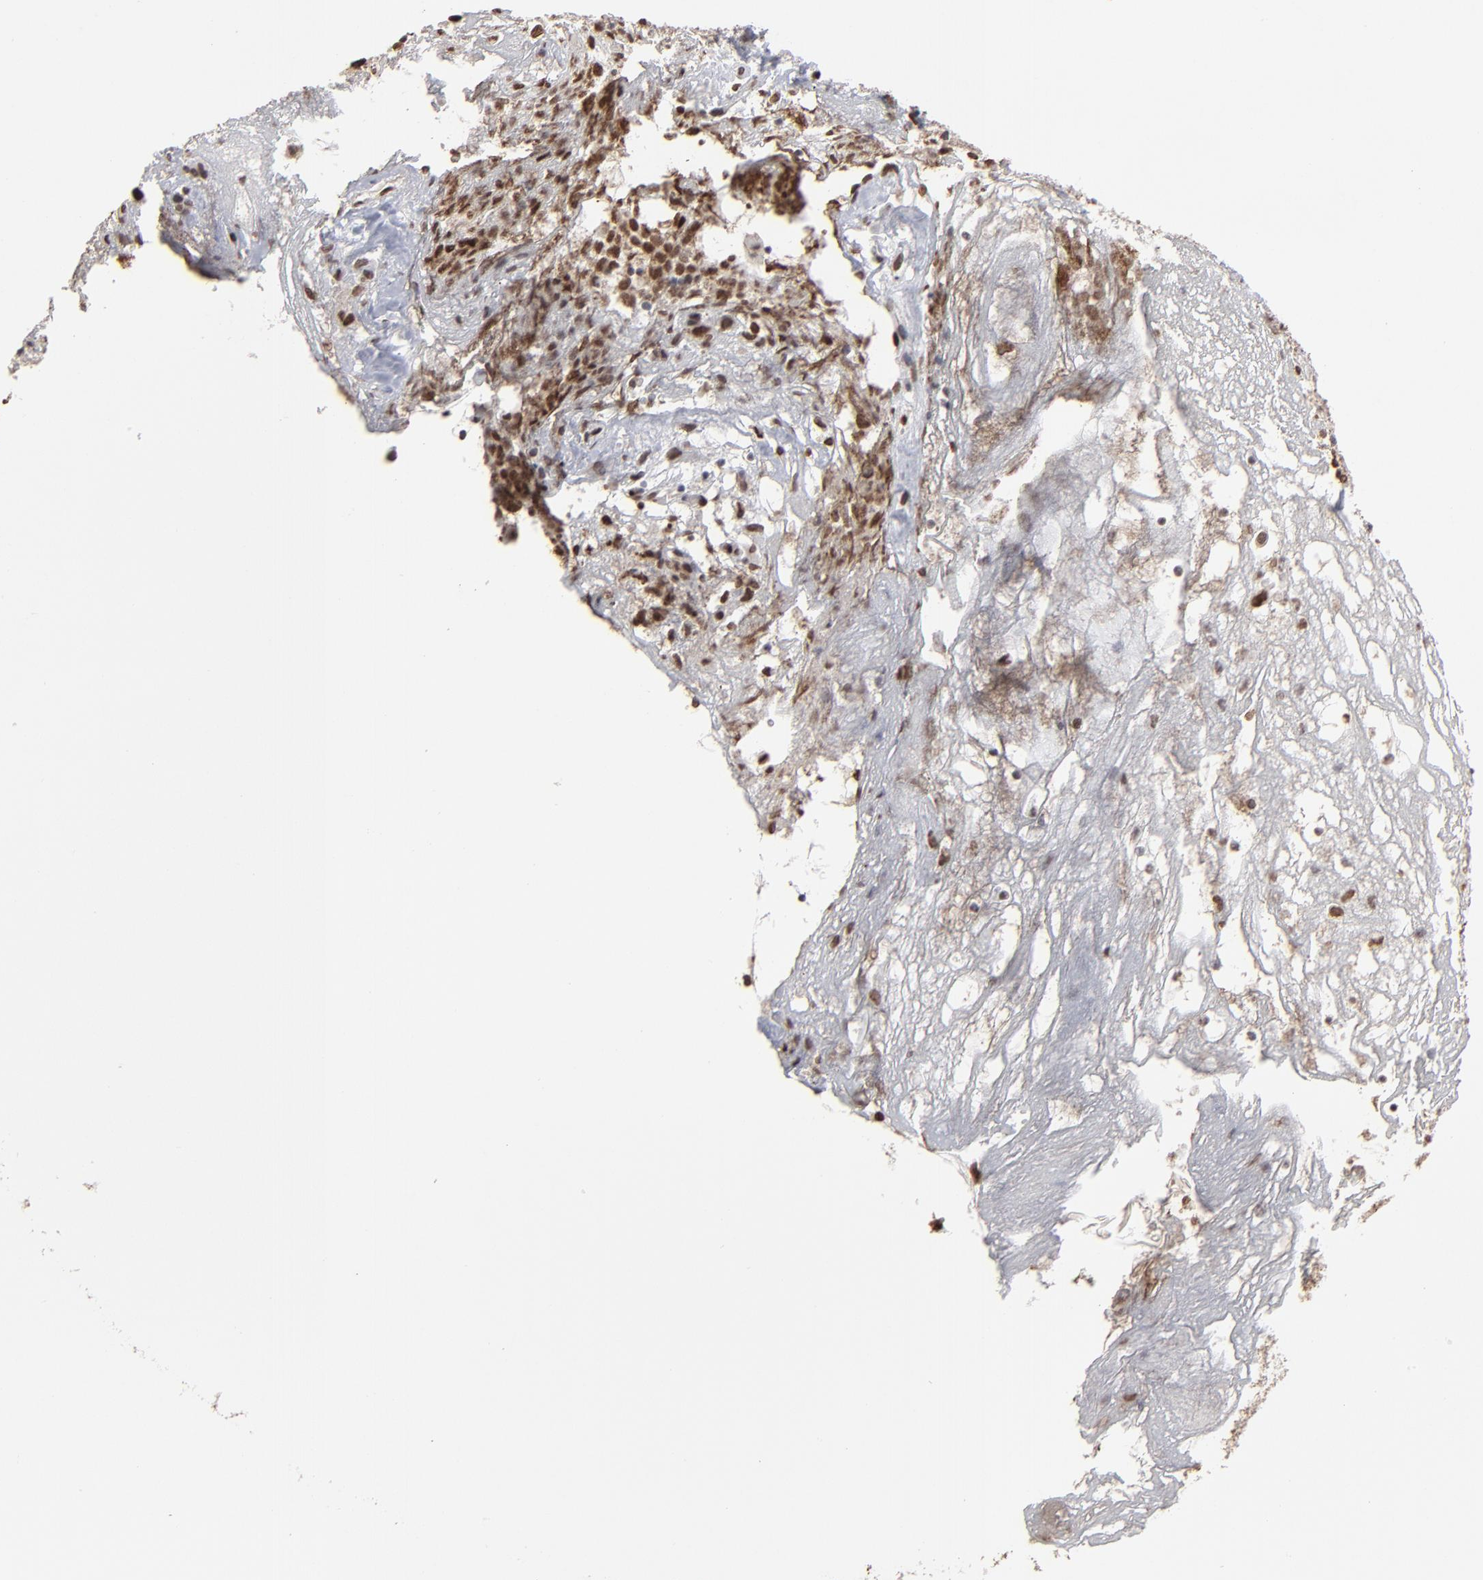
{"staining": {"intensity": "moderate", "quantity": "25%-75%", "location": "nuclear"}, "tissue": "ovarian cancer", "cell_type": "Tumor cells", "image_type": "cancer", "snomed": [{"axis": "morphology", "description": "Carcinoma, endometroid"}, {"axis": "topography", "description": "Ovary"}], "caption": "IHC photomicrograph of human ovarian cancer (endometroid carcinoma) stained for a protein (brown), which displays medium levels of moderate nuclear positivity in about 25%-75% of tumor cells.", "gene": "BAZ1A", "patient": {"sex": "female", "age": 42}}